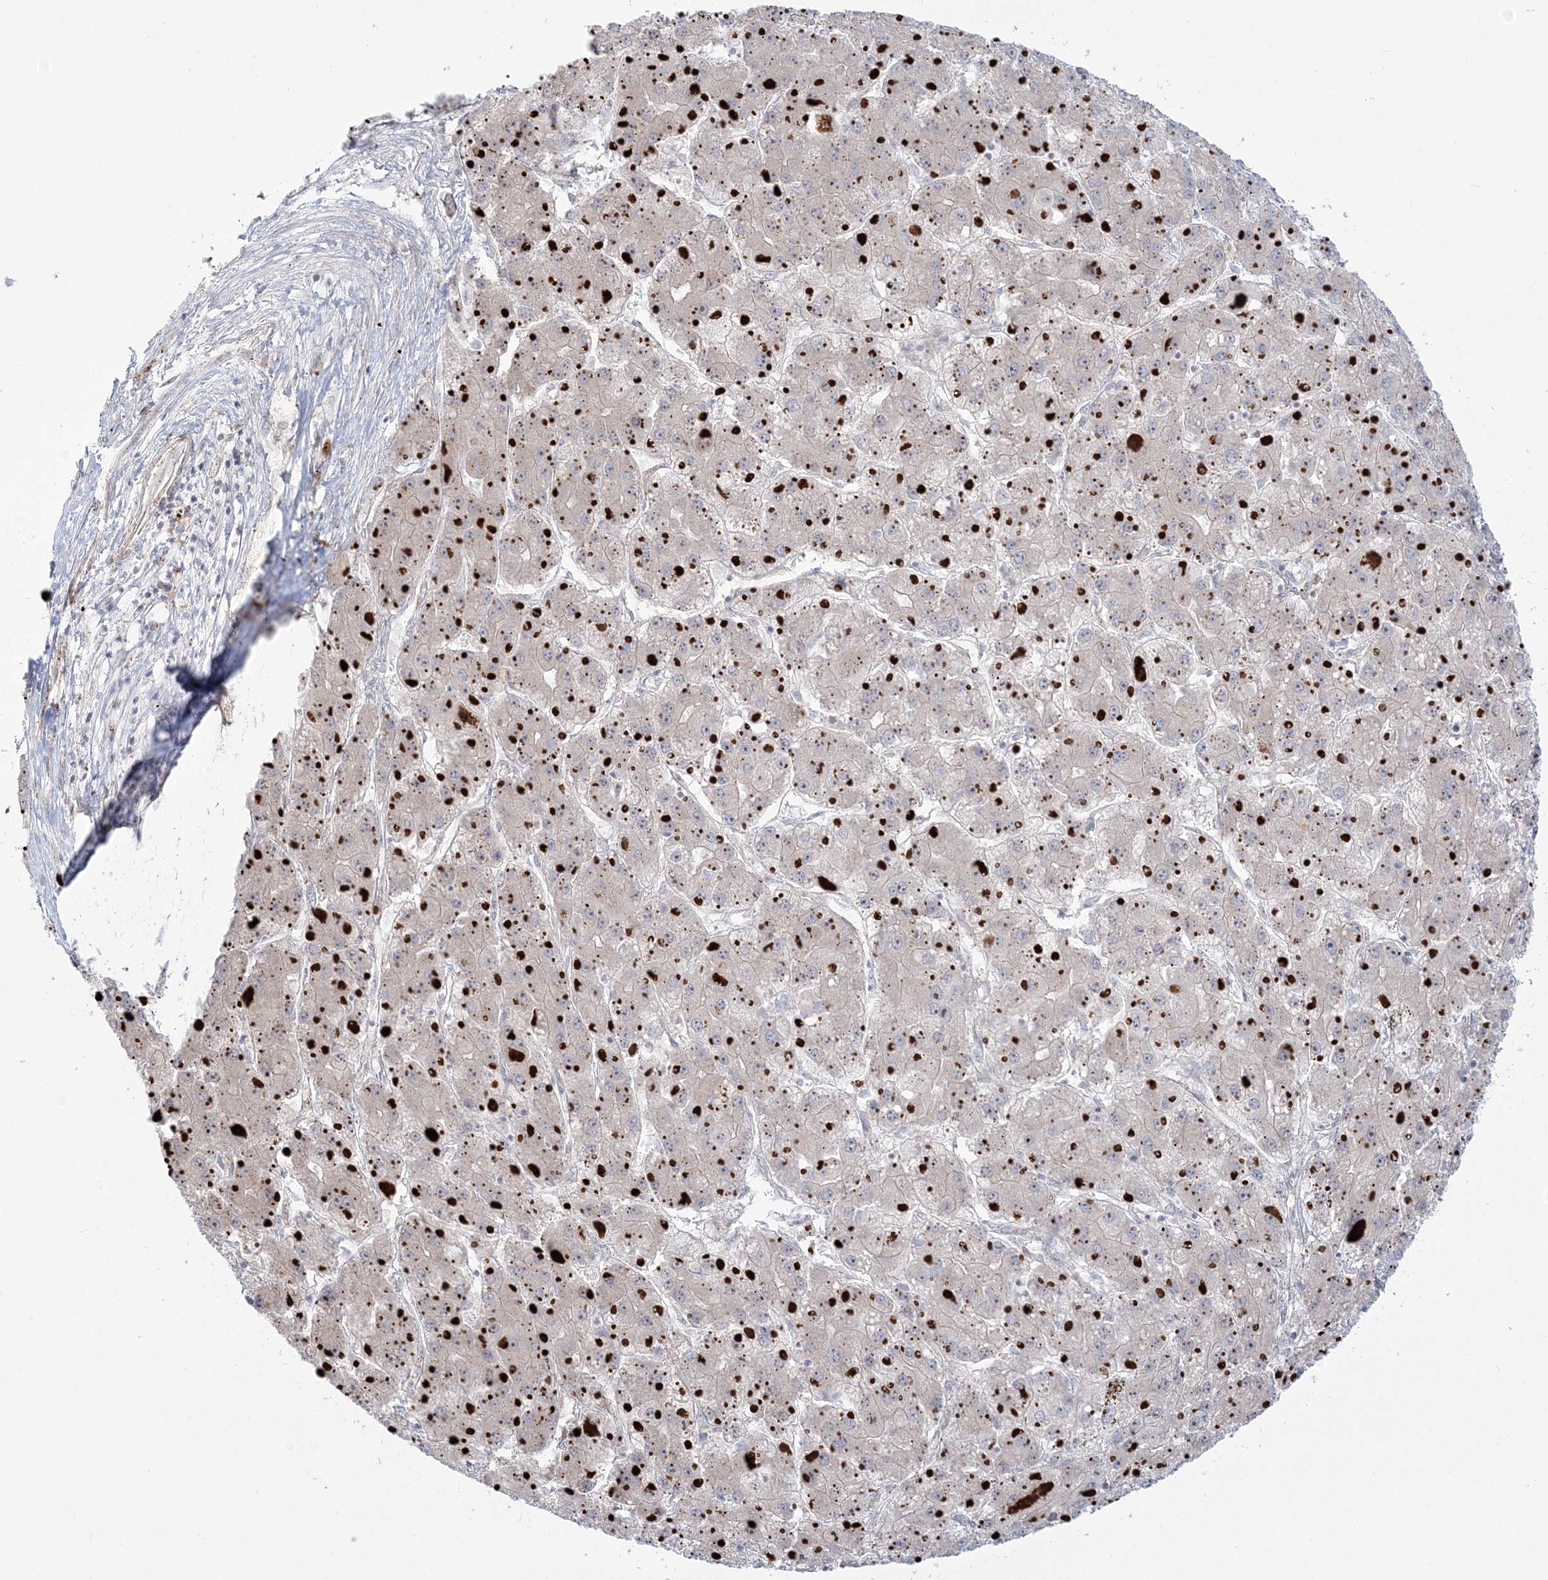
{"staining": {"intensity": "negative", "quantity": "none", "location": "none"}, "tissue": "liver cancer", "cell_type": "Tumor cells", "image_type": "cancer", "snomed": [{"axis": "morphology", "description": "Carcinoma, Hepatocellular, NOS"}, {"axis": "topography", "description": "Liver"}], "caption": "Protein analysis of liver cancer (hepatocellular carcinoma) reveals no significant staining in tumor cells.", "gene": "NUDT9", "patient": {"sex": "female", "age": 73}}